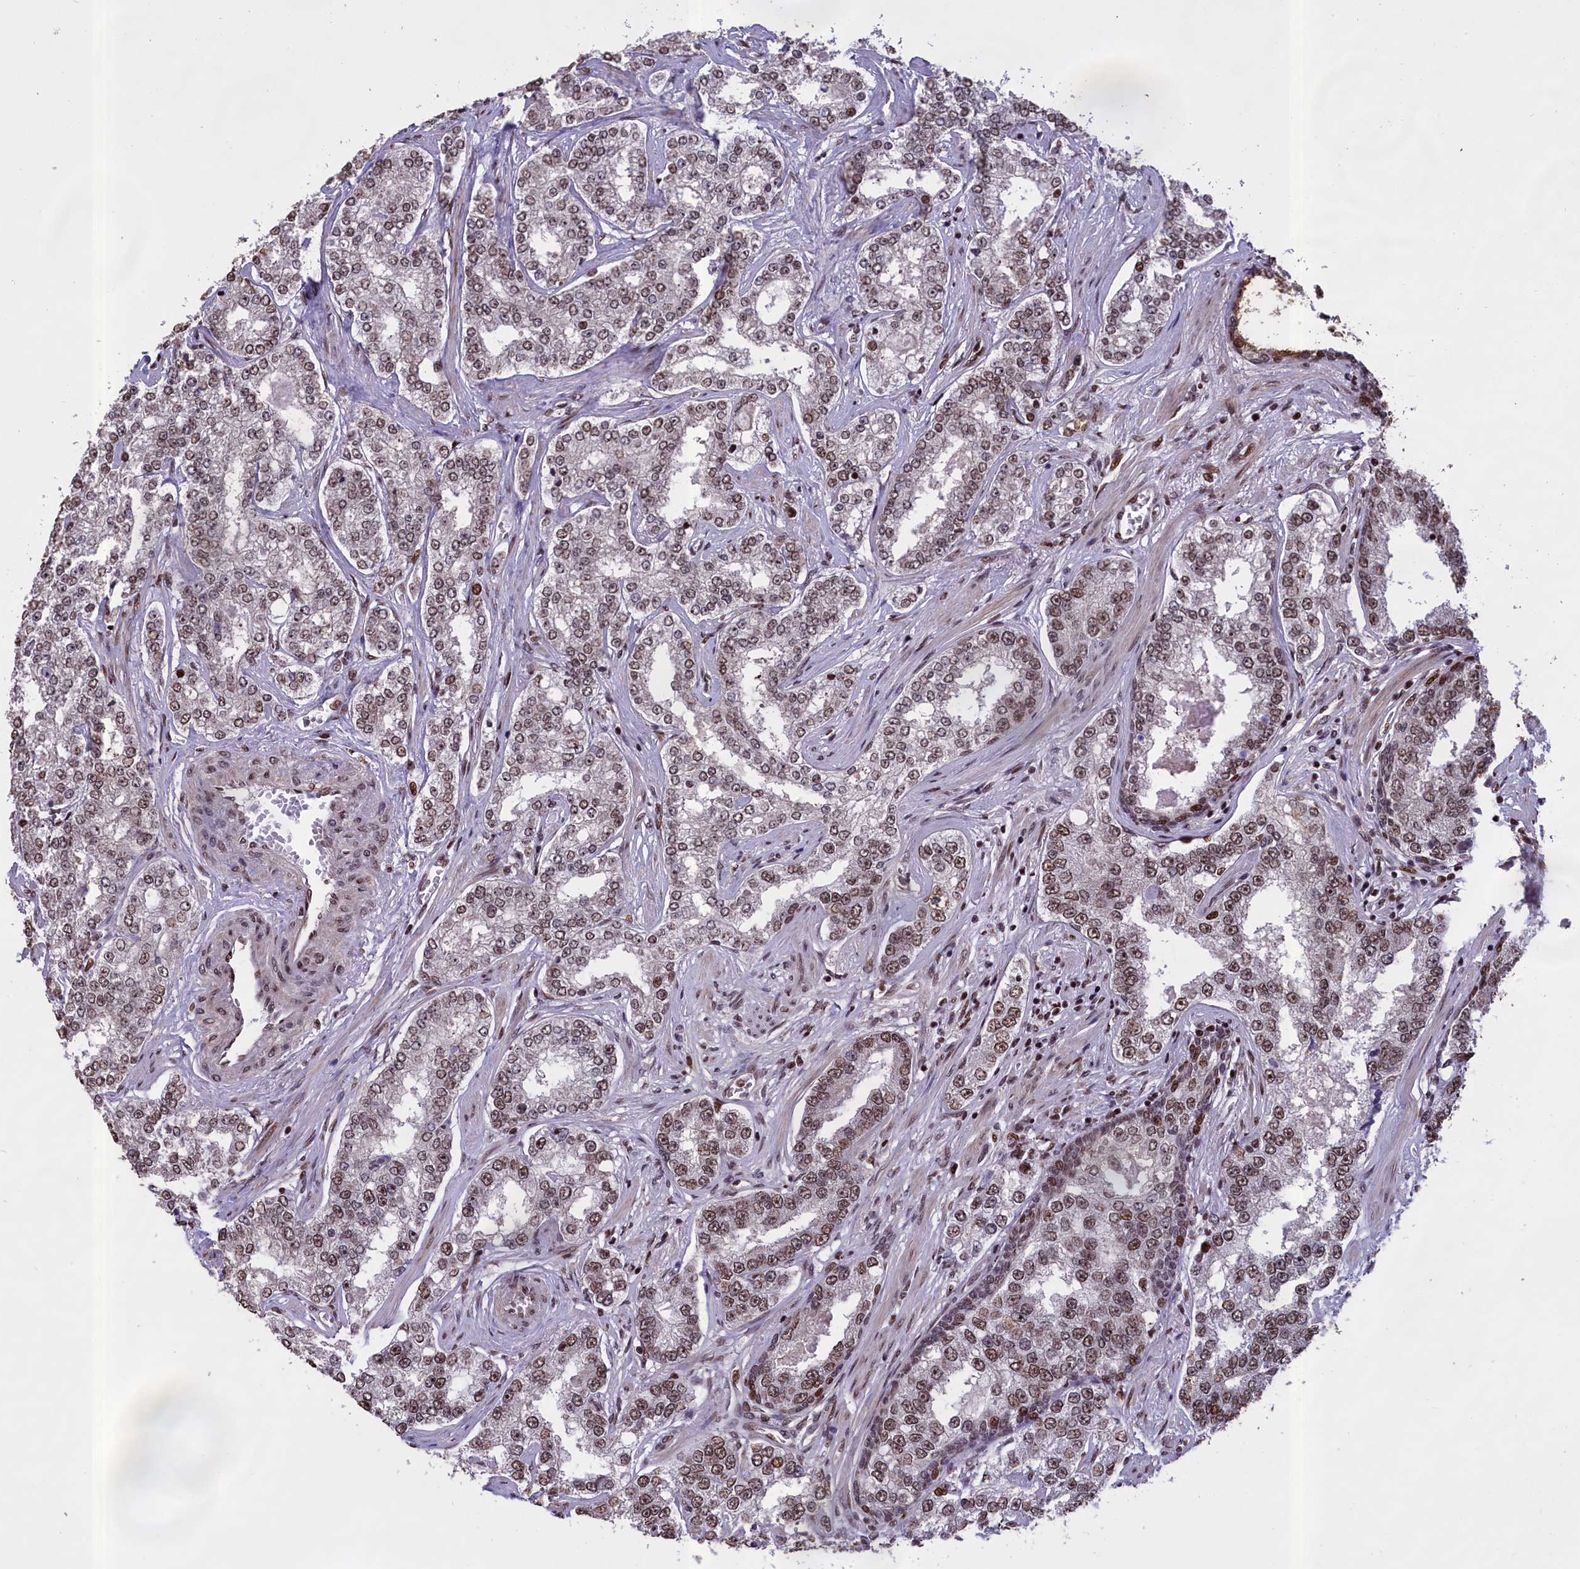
{"staining": {"intensity": "moderate", "quantity": ">75%", "location": "nuclear"}, "tissue": "prostate cancer", "cell_type": "Tumor cells", "image_type": "cancer", "snomed": [{"axis": "morphology", "description": "Normal tissue, NOS"}, {"axis": "morphology", "description": "Adenocarcinoma, High grade"}, {"axis": "topography", "description": "Prostate"}], "caption": "Tumor cells demonstrate medium levels of moderate nuclear expression in approximately >75% of cells in prostate high-grade adenocarcinoma.", "gene": "RELB", "patient": {"sex": "male", "age": 83}}